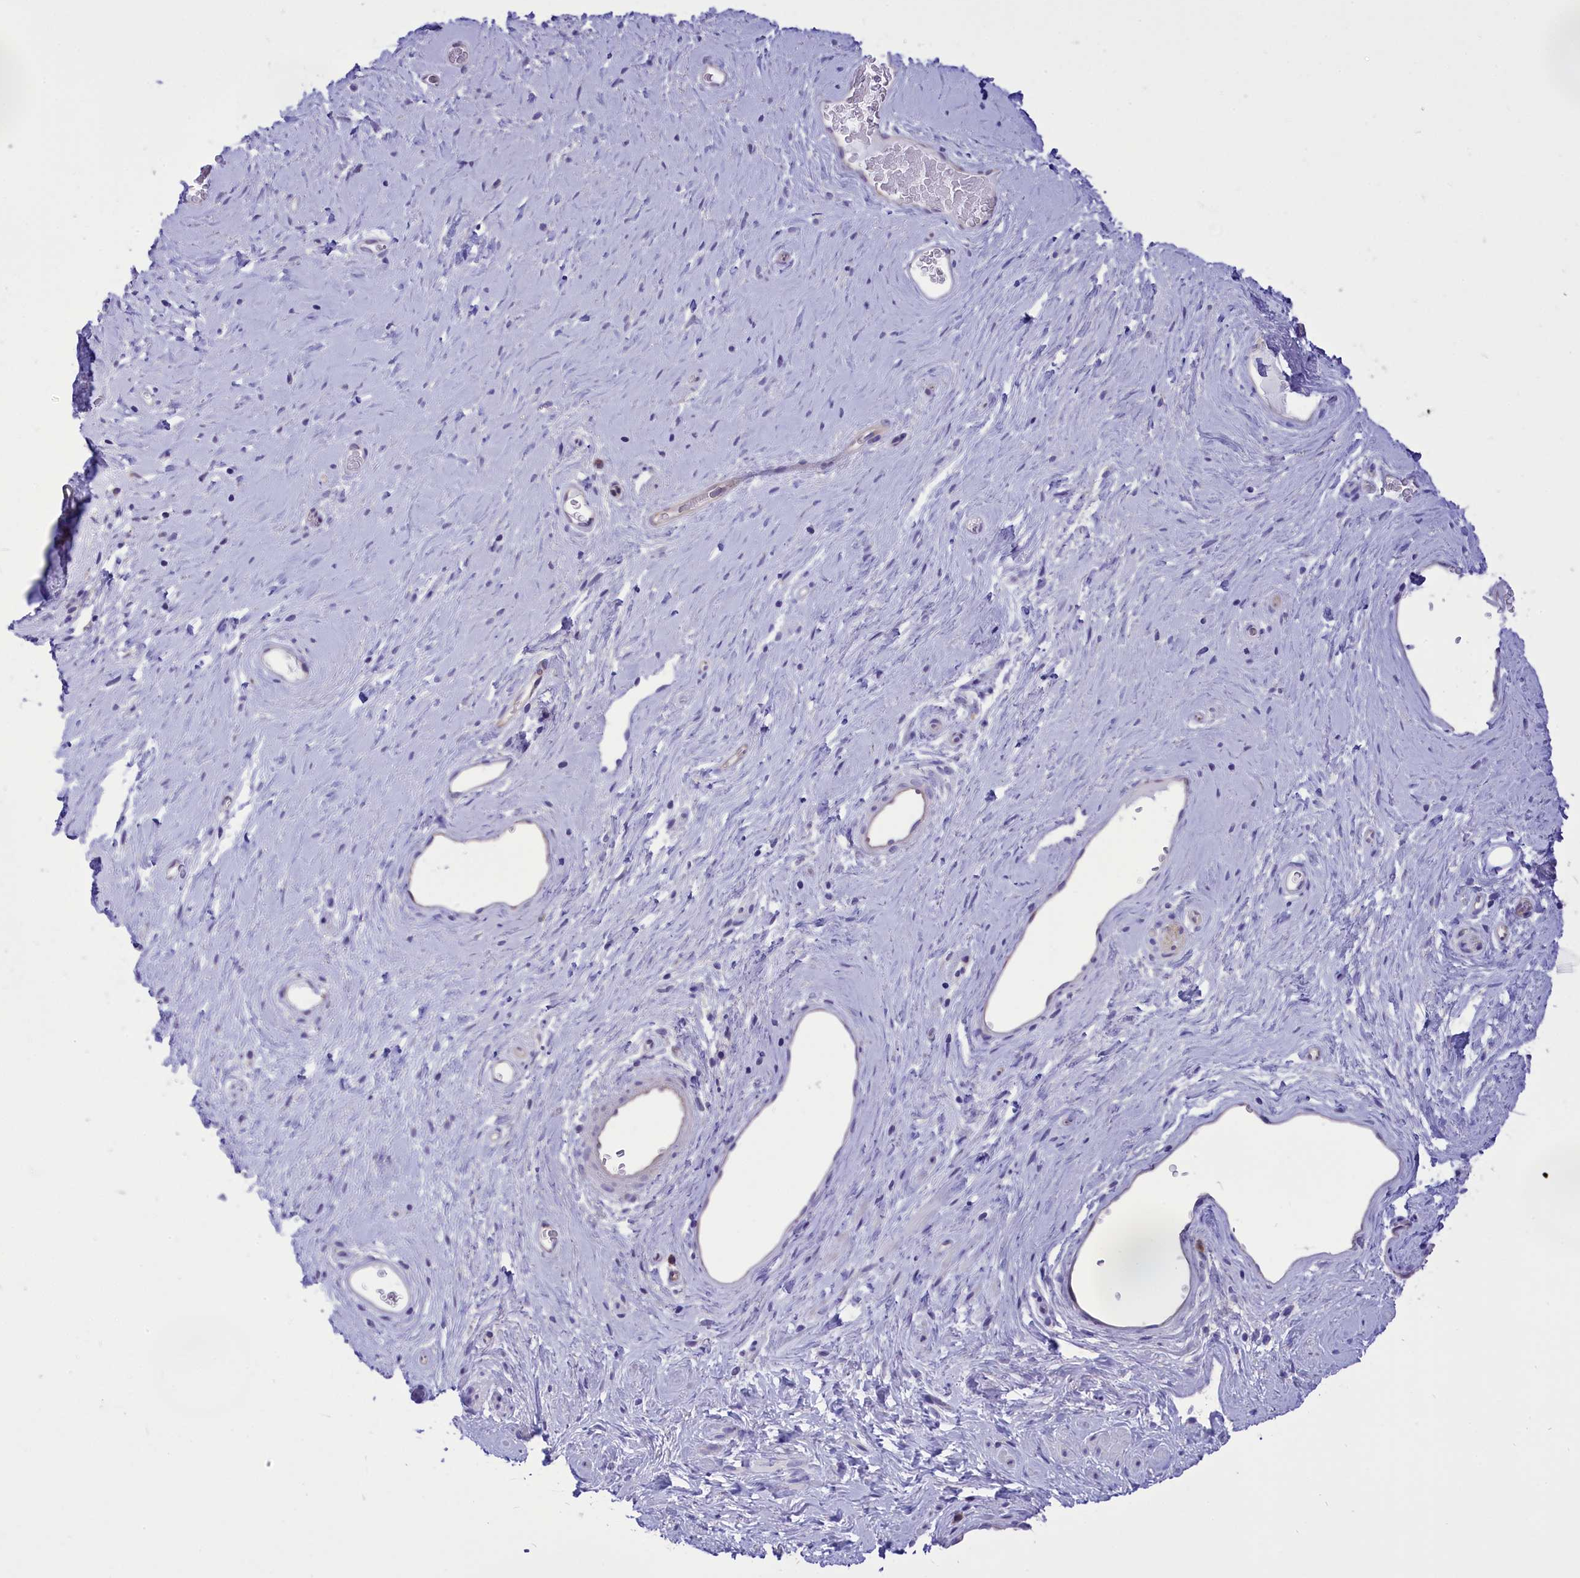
{"staining": {"intensity": "negative", "quantity": "none", "location": "none"}, "tissue": "soft tissue", "cell_type": "Fibroblasts", "image_type": "normal", "snomed": [{"axis": "morphology", "description": "Normal tissue, NOS"}, {"axis": "morphology", "description": "Adenocarcinoma, NOS"}, {"axis": "topography", "description": "Rectum"}, {"axis": "topography", "description": "Vagina"}, {"axis": "topography", "description": "Peripheral nerve tissue"}], "caption": "Immunohistochemistry of unremarkable human soft tissue shows no staining in fibroblasts. (DAB (3,3'-diaminobenzidine) IHC, high magnification).", "gene": "DCAF16", "patient": {"sex": "female", "age": 71}}